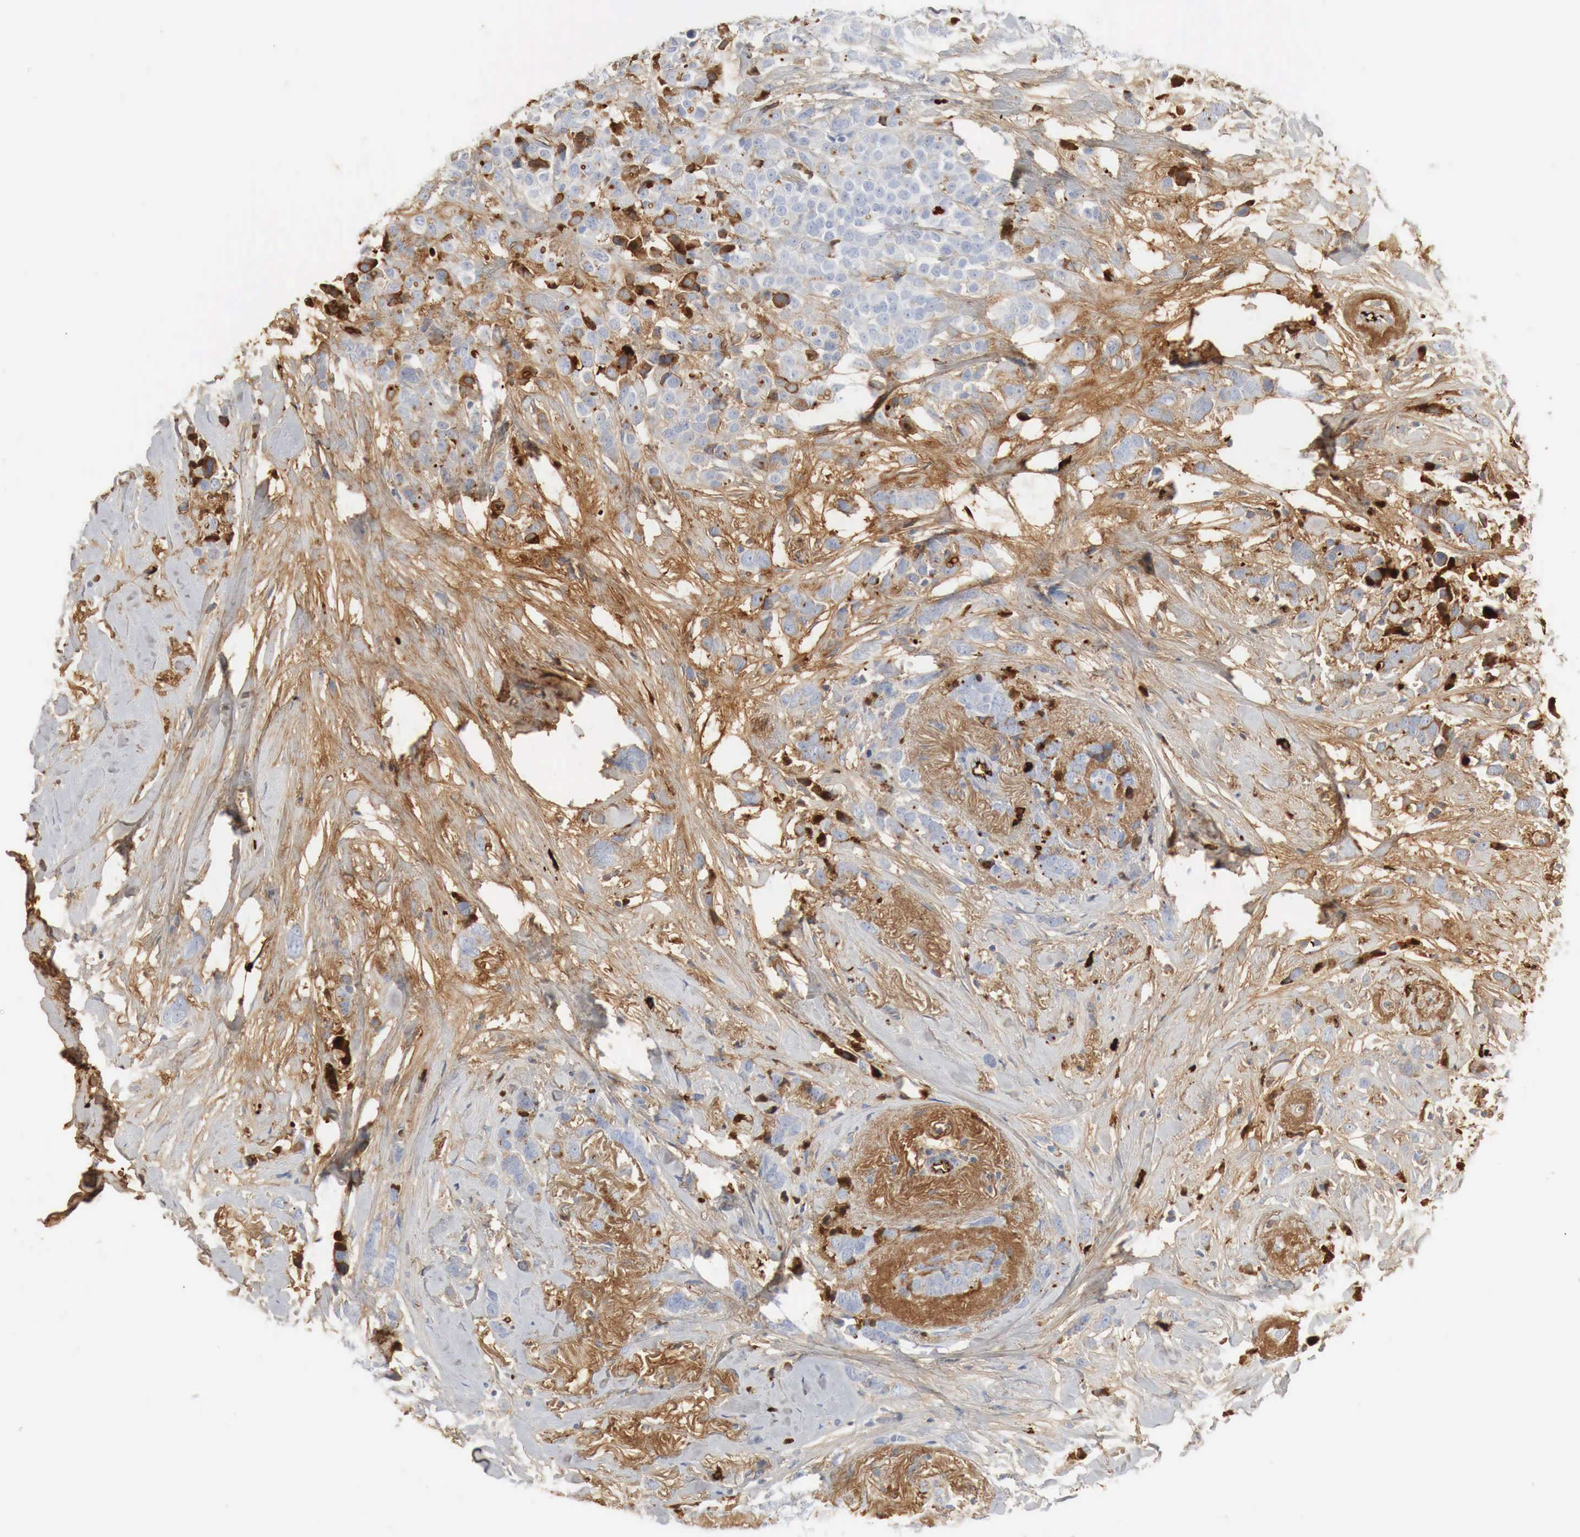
{"staining": {"intensity": "weak", "quantity": "<25%", "location": "cytoplasmic/membranous"}, "tissue": "breast cancer", "cell_type": "Tumor cells", "image_type": "cancer", "snomed": [{"axis": "morphology", "description": "Lobular carcinoma"}, {"axis": "topography", "description": "Breast"}], "caption": "Lobular carcinoma (breast) was stained to show a protein in brown. There is no significant expression in tumor cells.", "gene": "IGLC3", "patient": {"sex": "female", "age": 57}}